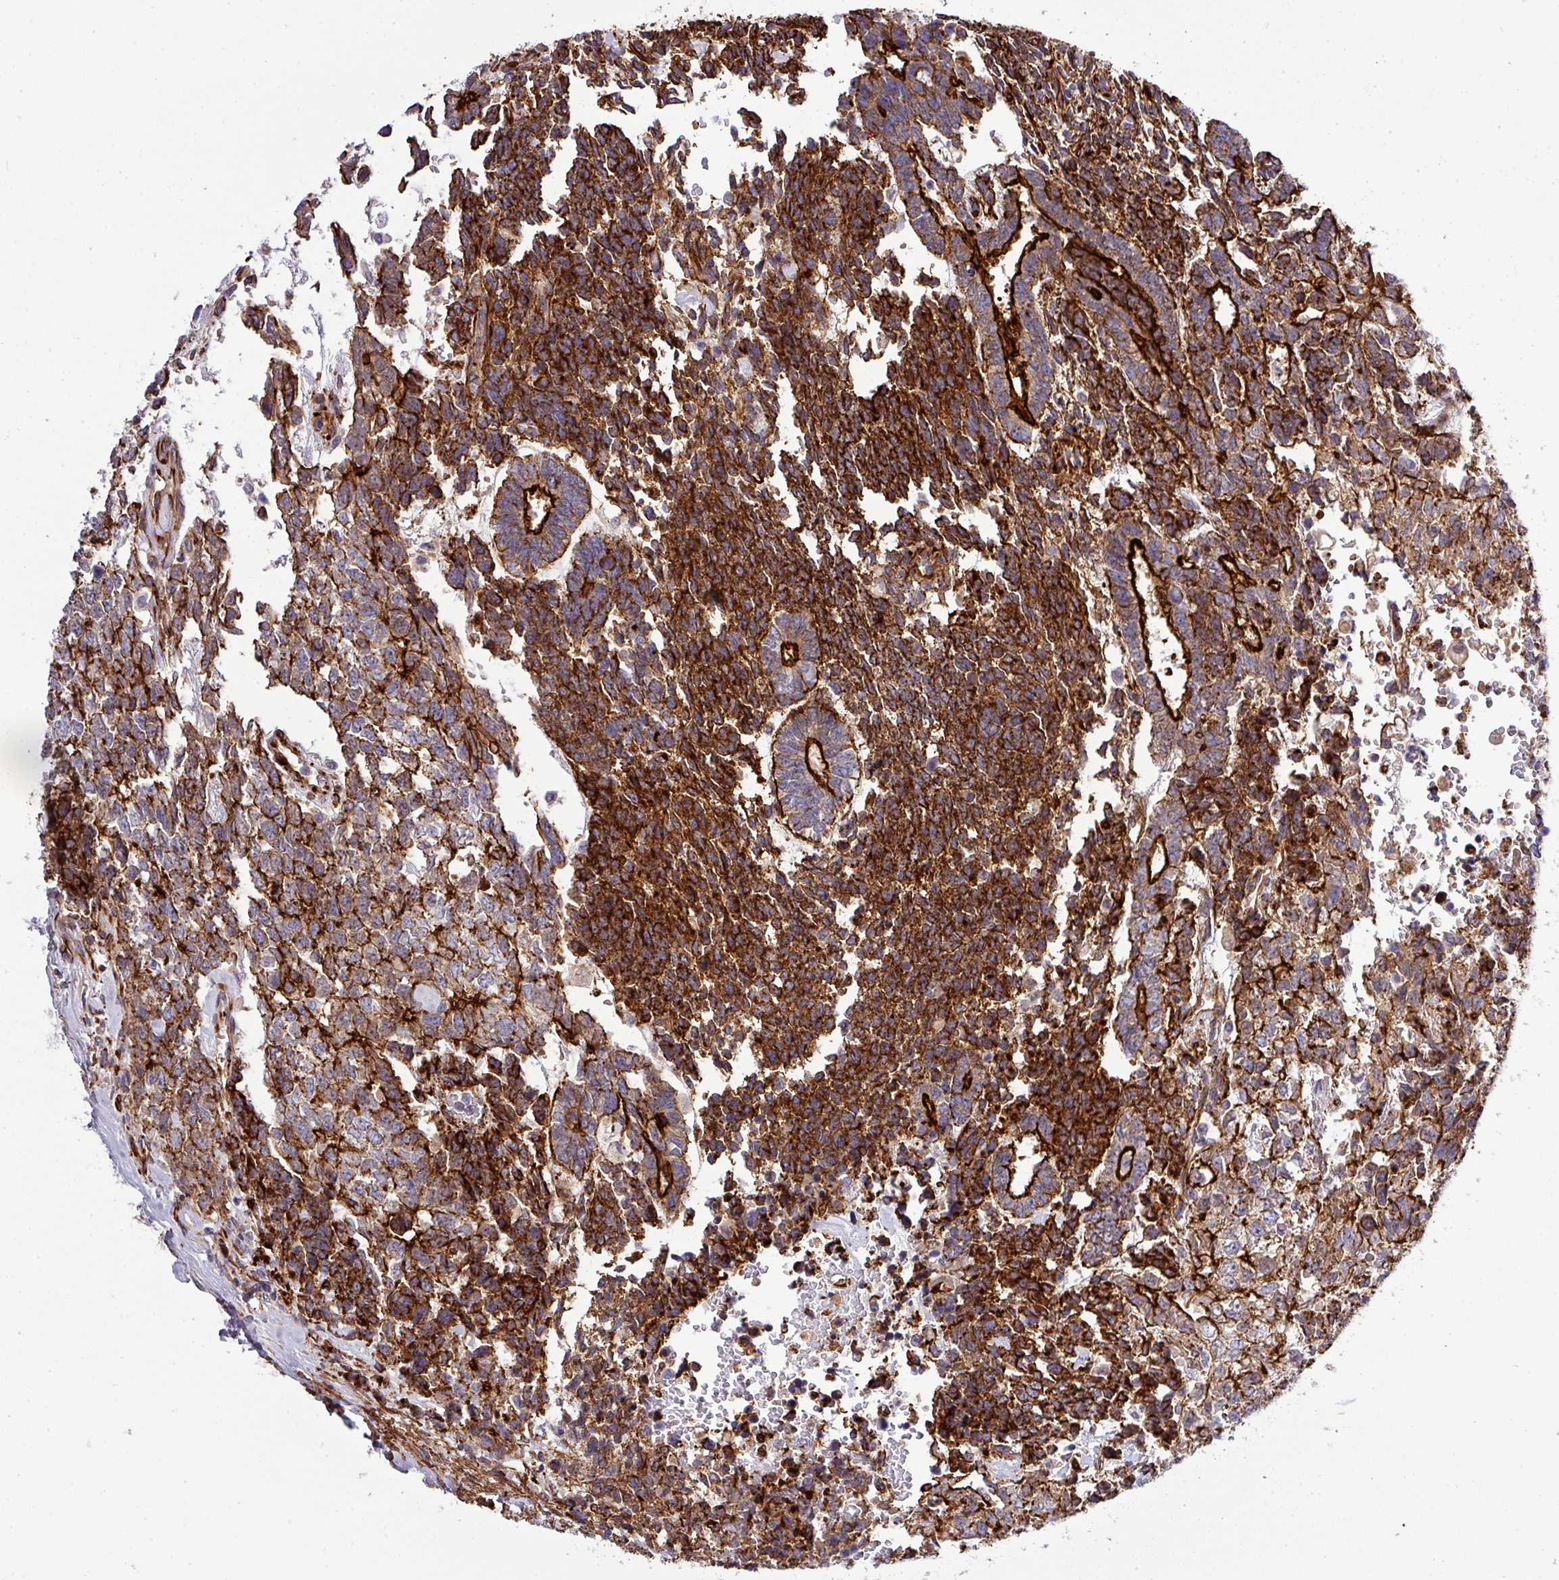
{"staining": {"intensity": "strong", "quantity": ">75%", "location": "cytoplasmic/membranous"}, "tissue": "testis cancer", "cell_type": "Tumor cells", "image_type": "cancer", "snomed": [{"axis": "morphology", "description": "Carcinoma, Embryonal, NOS"}, {"axis": "topography", "description": "Testis"}], "caption": "A high-resolution histopathology image shows IHC staining of testis cancer, which shows strong cytoplasmic/membranous staining in approximately >75% of tumor cells.", "gene": "PARD6A", "patient": {"sex": "male", "age": 23}}